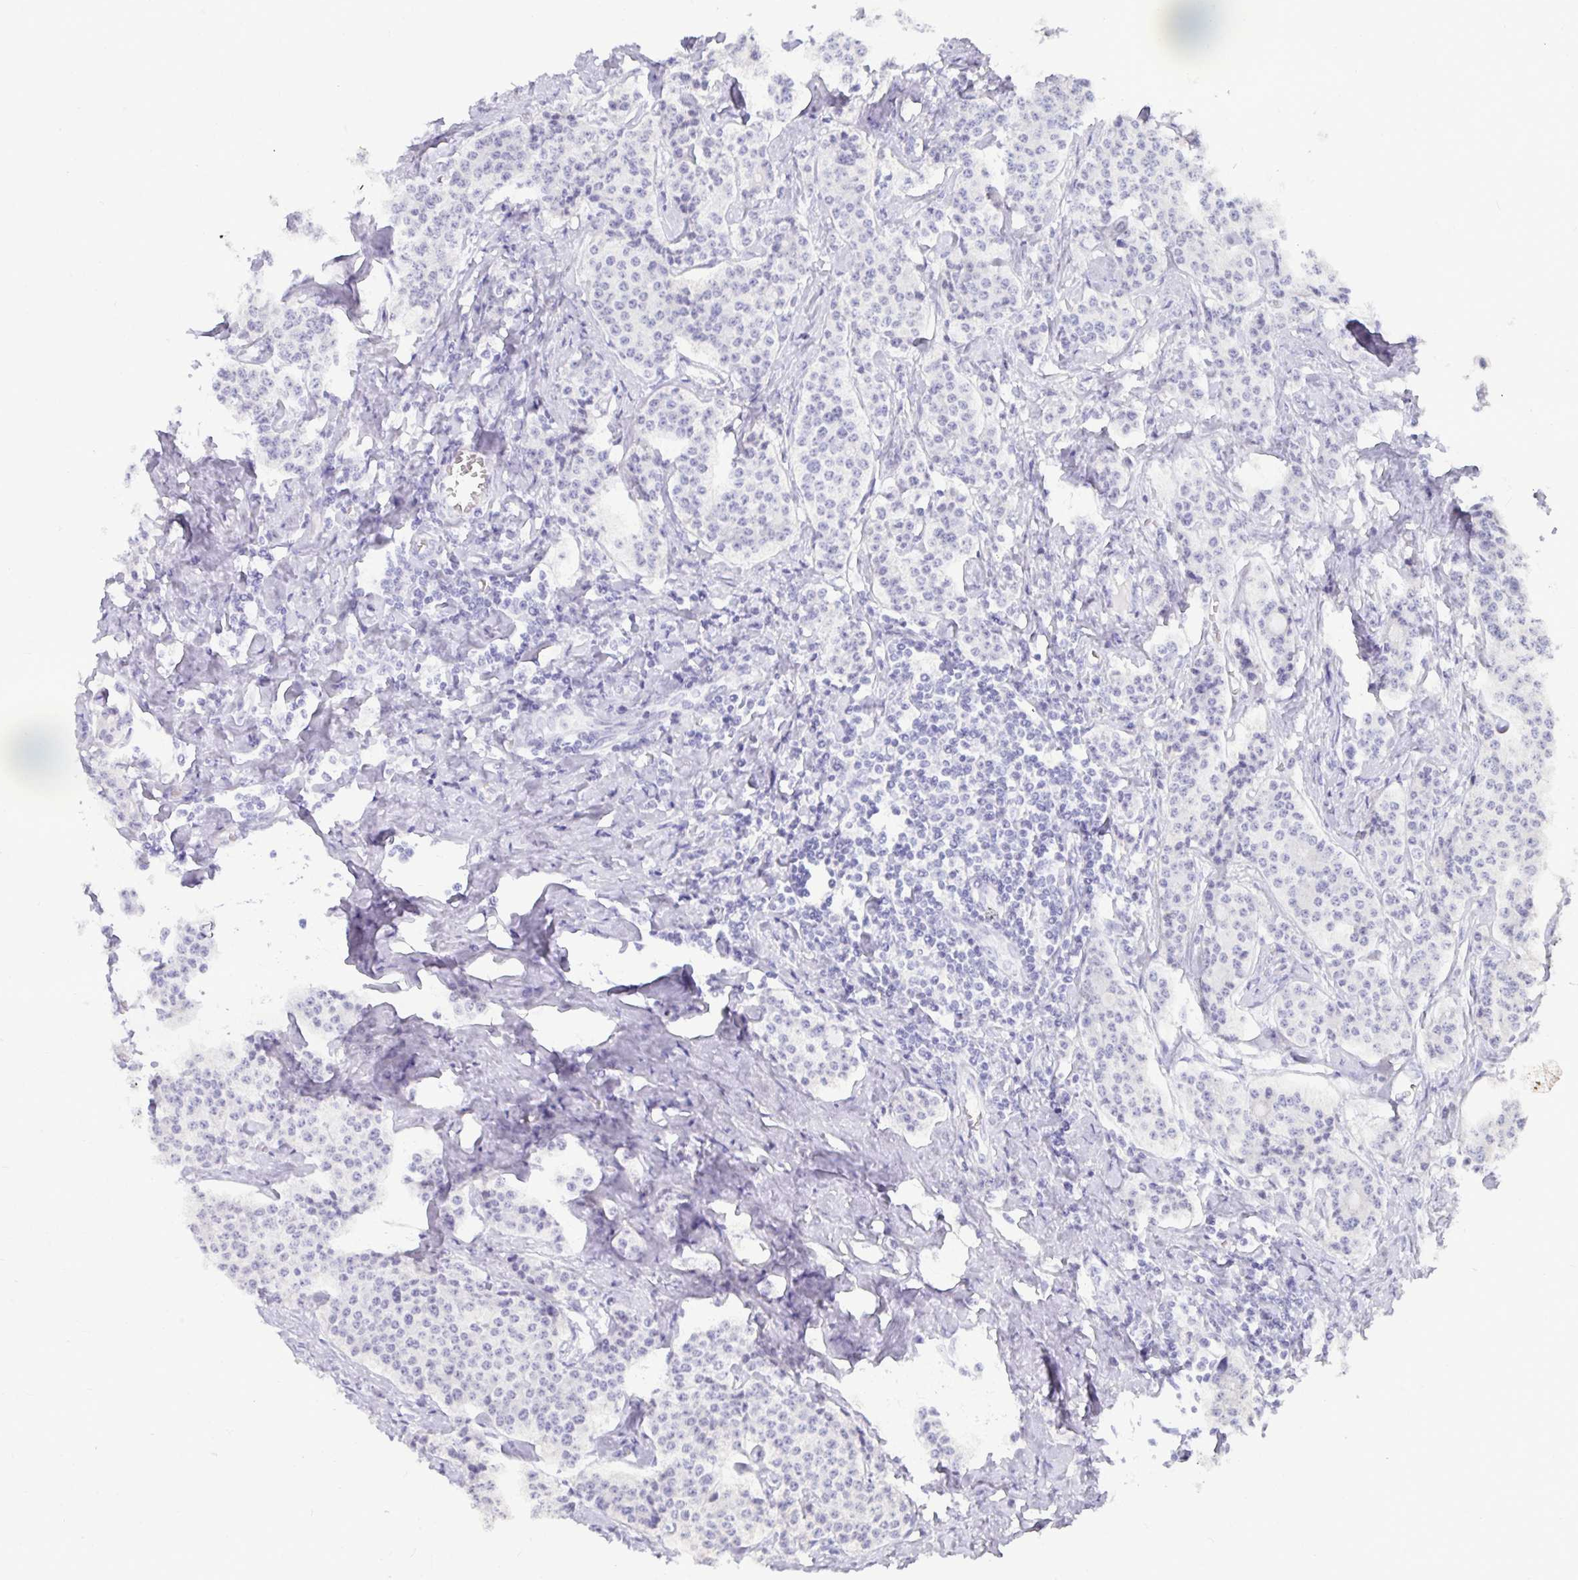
{"staining": {"intensity": "negative", "quantity": "none", "location": "none"}, "tissue": "carcinoid", "cell_type": "Tumor cells", "image_type": "cancer", "snomed": [{"axis": "morphology", "description": "Carcinoid, malignant, NOS"}, {"axis": "topography", "description": "Small intestine"}], "caption": "Immunohistochemistry (IHC) histopathology image of human carcinoid (malignant) stained for a protein (brown), which displays no expression in tumor cells.", "gene": "TMEM241", "patient": {"sex": "female", "age": 64}}